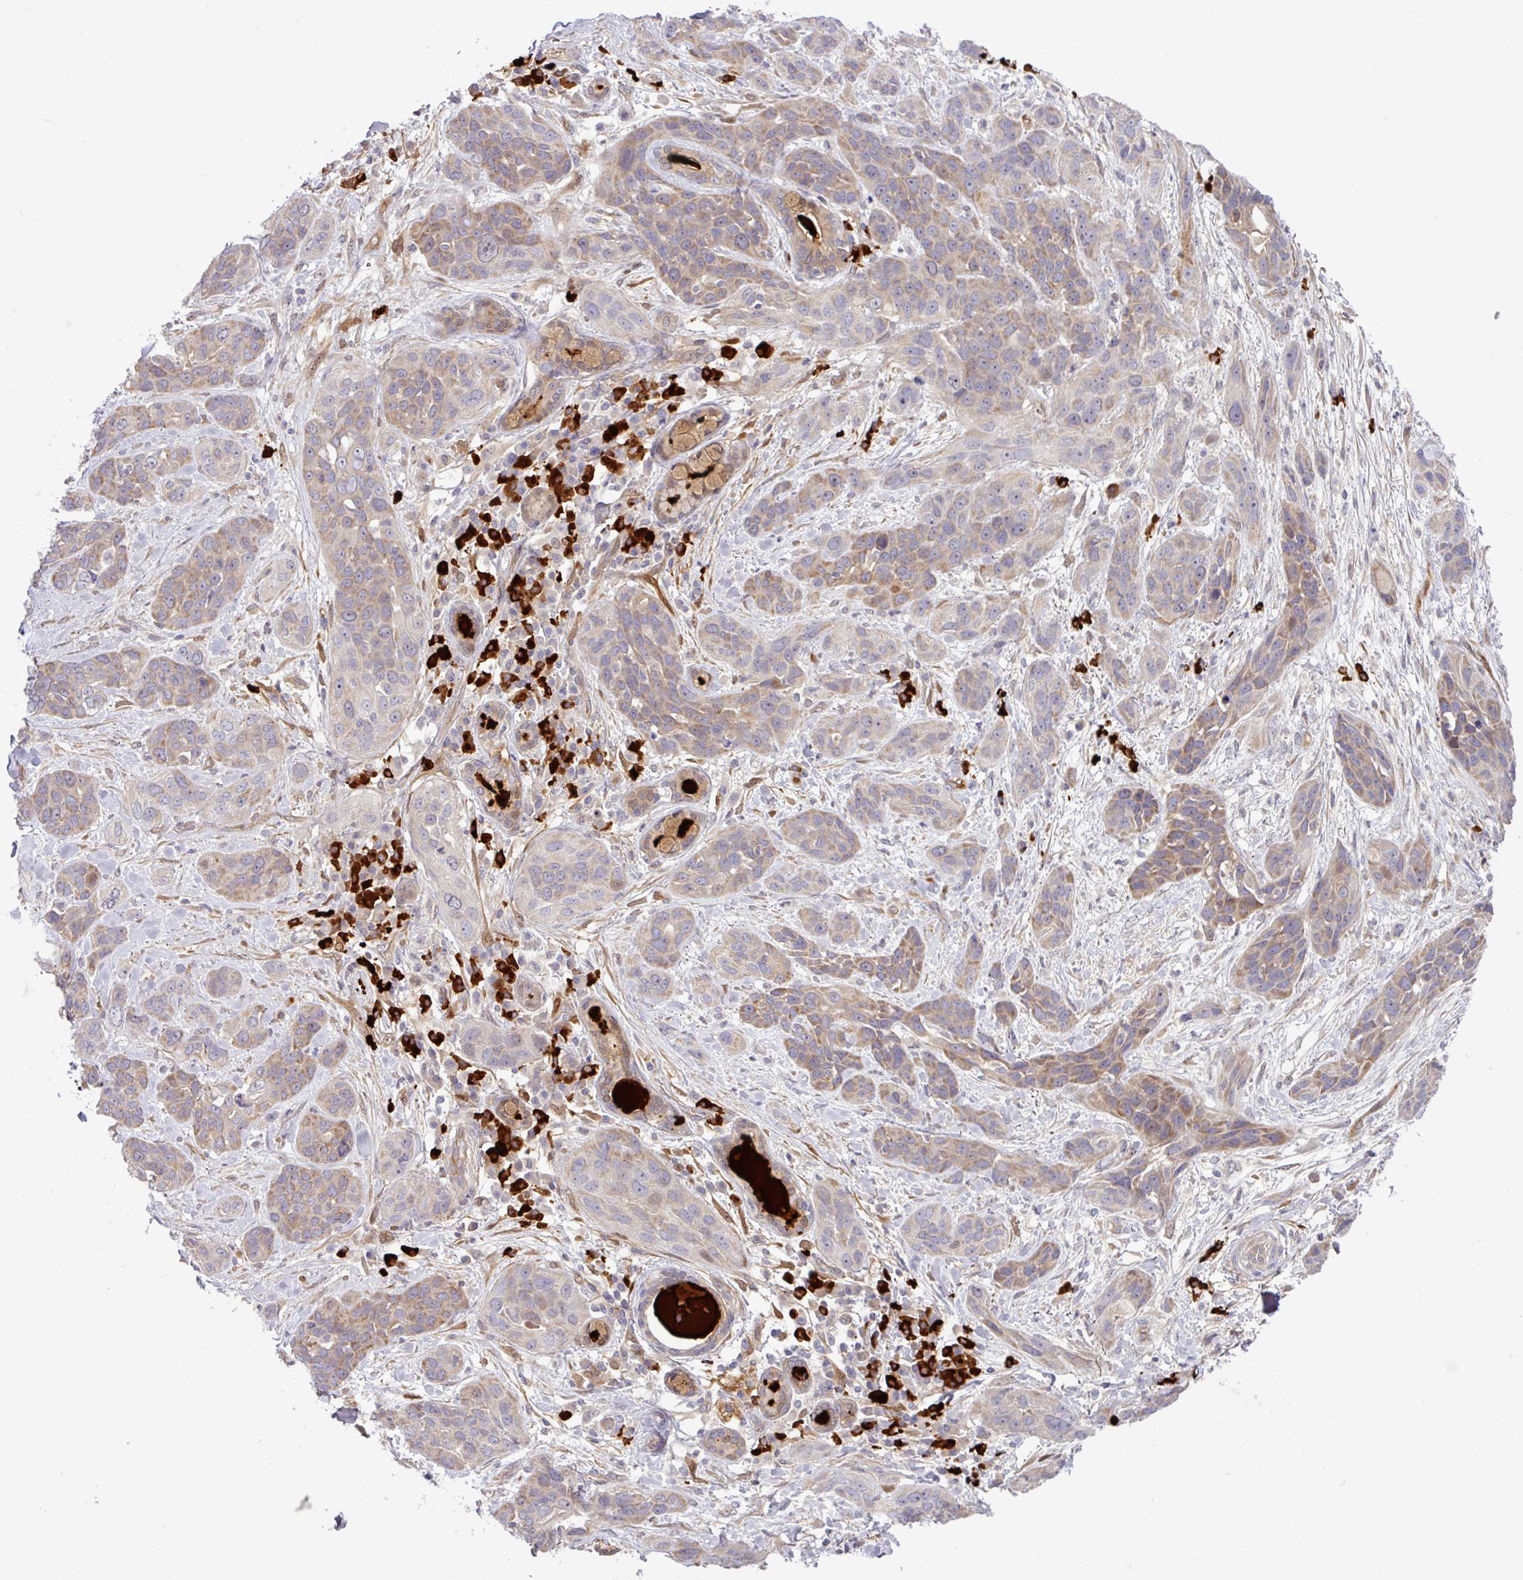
{"staining": {"intensity": "moderate", "quantity": ">75%", "location": "cytoplasmic/membranous"}, "tissue": "soft tissue", "cell_type": "Fibroblasts", "image_type": "normal", "snomed": [{"axis": "morphology", "description": "Normal tissue, NOS"}, {"axis": "morphology", "description": "Squamous cell carcinoma, NOS"}, {"axis": "topography", "description": "Bronchus"}, {"axis": "topography", "description": "Lung"}], "caption": "Unremarkable soft tissue was stained to show a protein in brown. There is medium levels of moderate cytoplasmic/membranous expression in approximately >75% of fibroblasts. (DAB (3,3'-diaminobenzidine) IHC with brightfield microscopy, high magnification).", "gene": "B4GALNT4", "patient": {"sex": "female", "age": 70}}